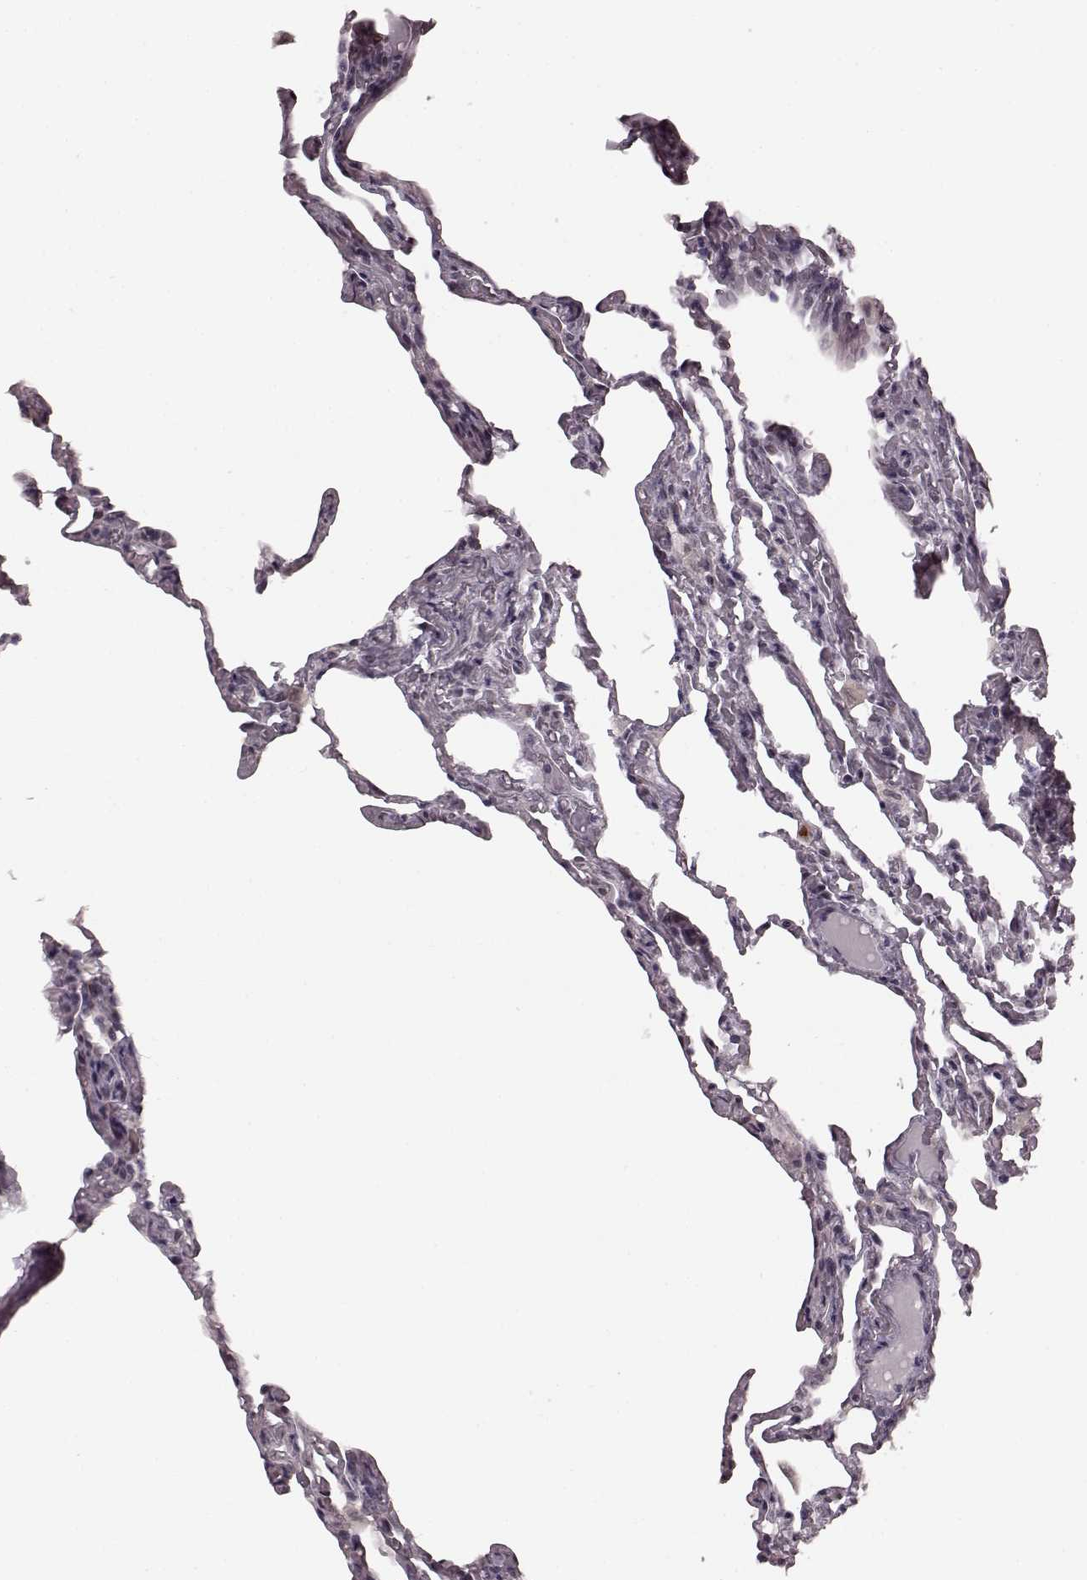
{"staining": {"intensity": "negative", "quantity": "none", "location": "none"}, "tissue": "lung", "cell_type": "Alveolar cells", "image_type": "normal", "snomed": [{"axis": "morphology", "description": "Normal tissue, NOS"}, {"axis": "topography", "description": "Lung"}], "caption": "Alveolar cells show no significant protein expression in benign lung. (DAB immunohistochemistry (IHC), high magnification).", "gene": "PLCB4", "patient": {"sex": "female", "age": 43}}